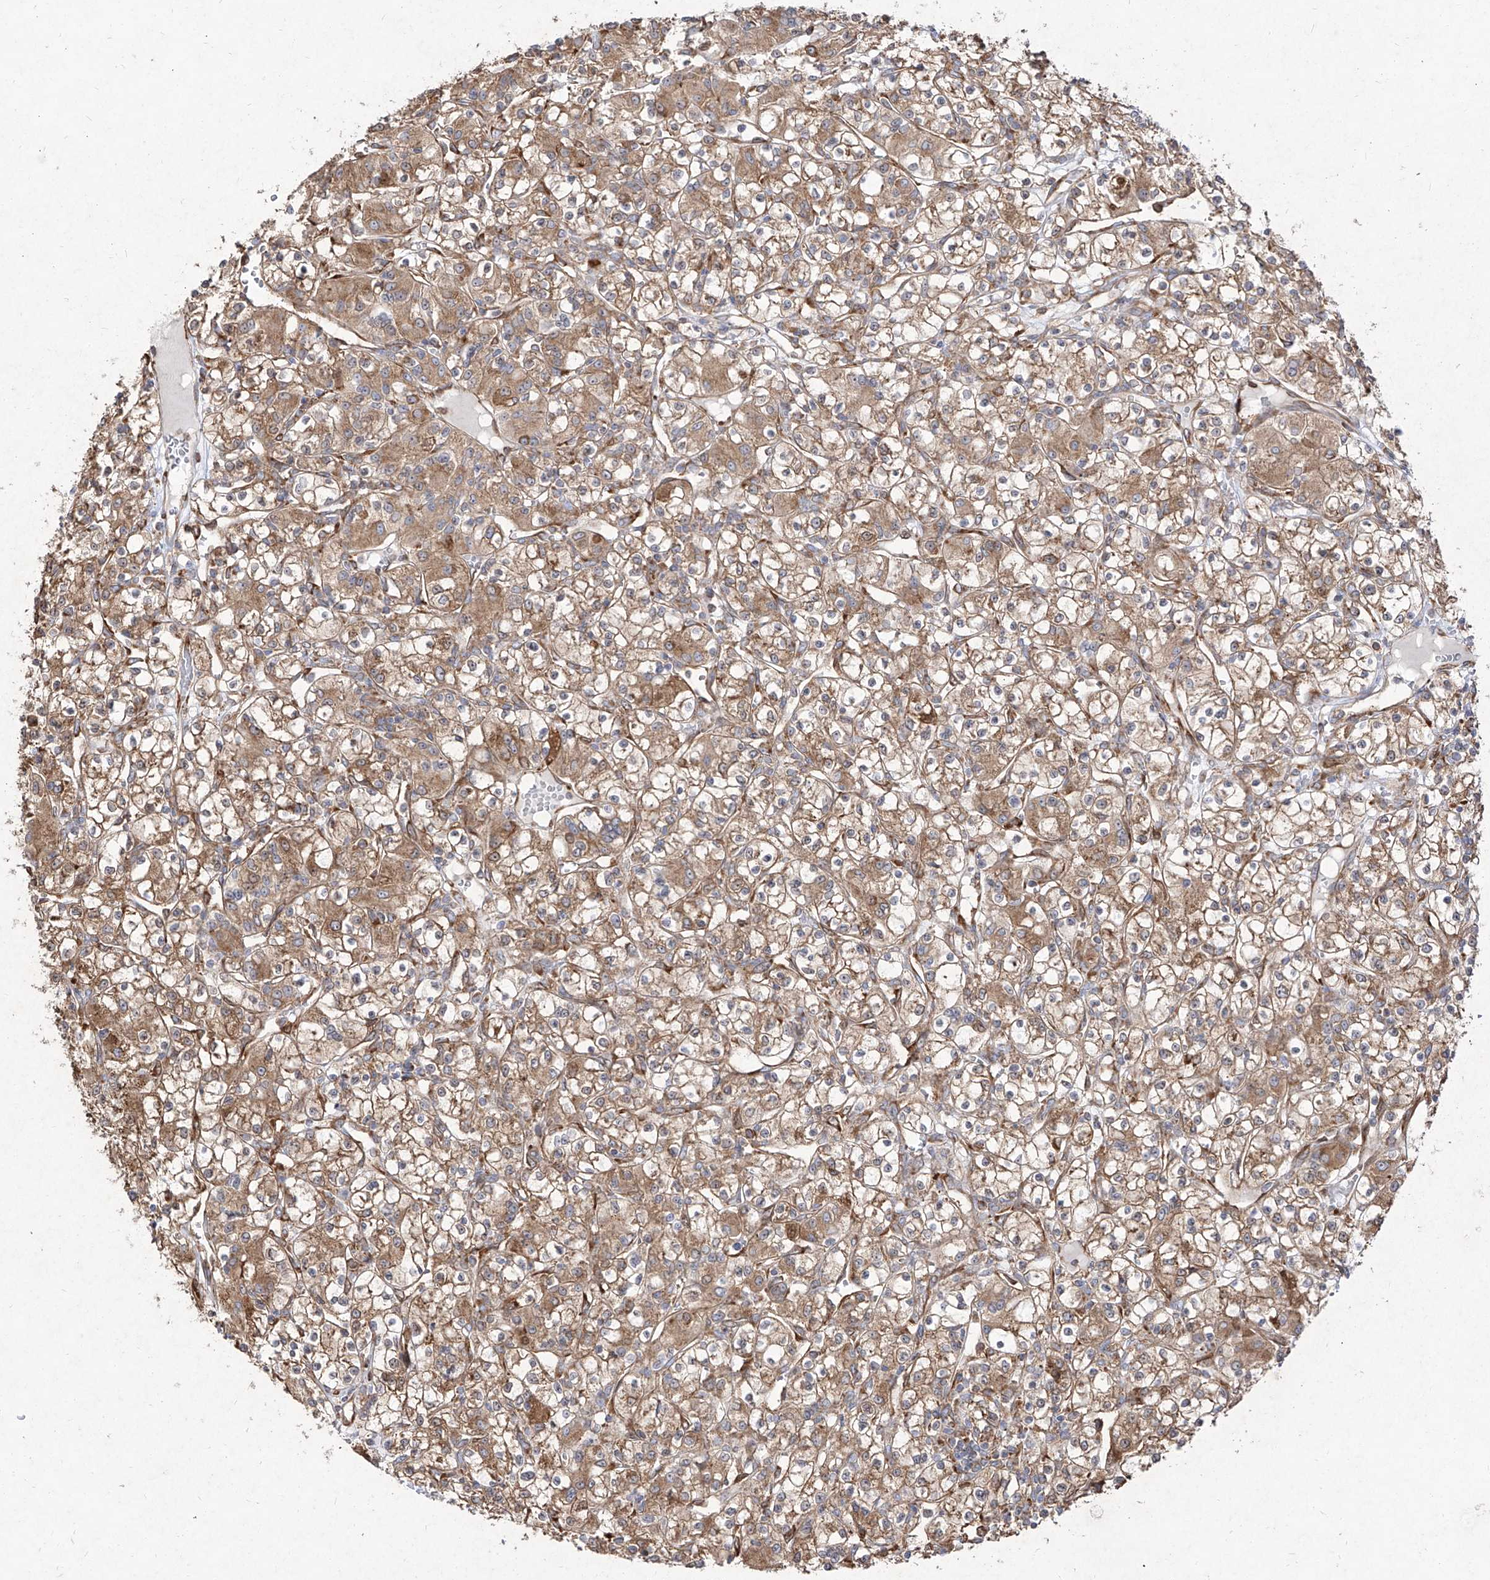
{"staining": {"intensity": "moderate", "quantity": ">75%", "location": "cytoplasmic/membranous"}, "tissue": "renal cancer", "cell_type": "Tumor cells", "image_type": "cancer", "snomed": [{"axis": "morphology", "description": "Adenocarcinoma, NOS"}, {"axis": "topography", "description": "Kidney"}], "caption": "Moderate cytoplasmic/membranous positivity is present in approximately >75% of tumor cells in renal adenocarcinoma.", "gene": "RPS25", "patient": {"sex": "female", "age": 59}}